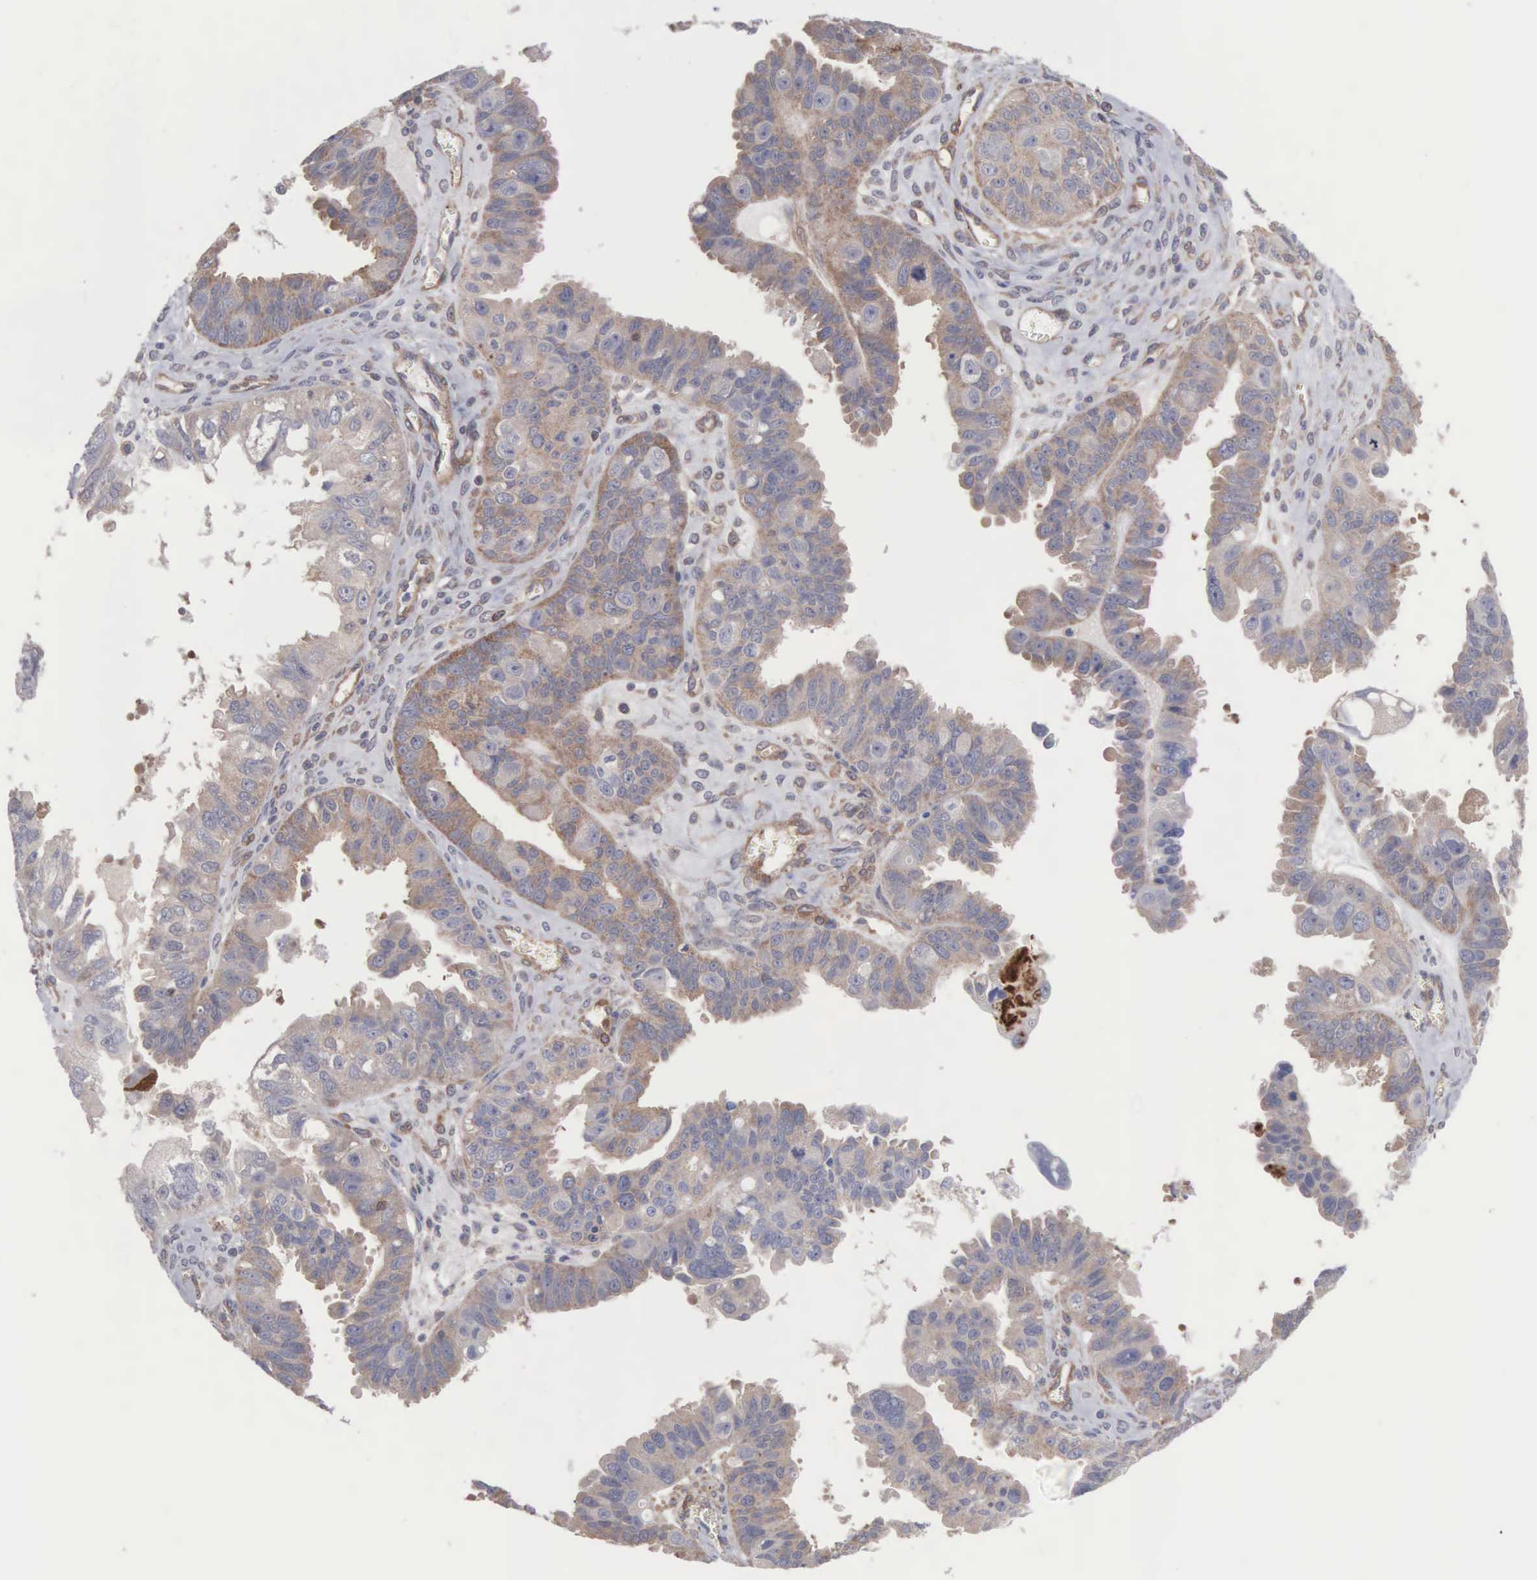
{"staining": {"intensity": "moderate", "quantity": ">75%", "location": "cytoplasmic/membranous"}, "tissue": "ovarian cancer", "cell_type": "Tumor cells", "image_type": "cancer", "snomed": [{"axis": "morphology", "description": "Carcinoma, endometroid"}, {"axis": "topography", "description": "Ovary"}], "caption": "Ovarian cancer (endometroid carcinoma) was stained to show a protein in brown. There is medium levels of moderate cytoplasmic/membranous expression in approximately >75% of tumor cells. (DAB (3,3'-diaminobenzidine) IHC with brightfield microscopy, high magnification).", "gene": "MTHFD1", "patient": {"sex": "female", "age": 85}}